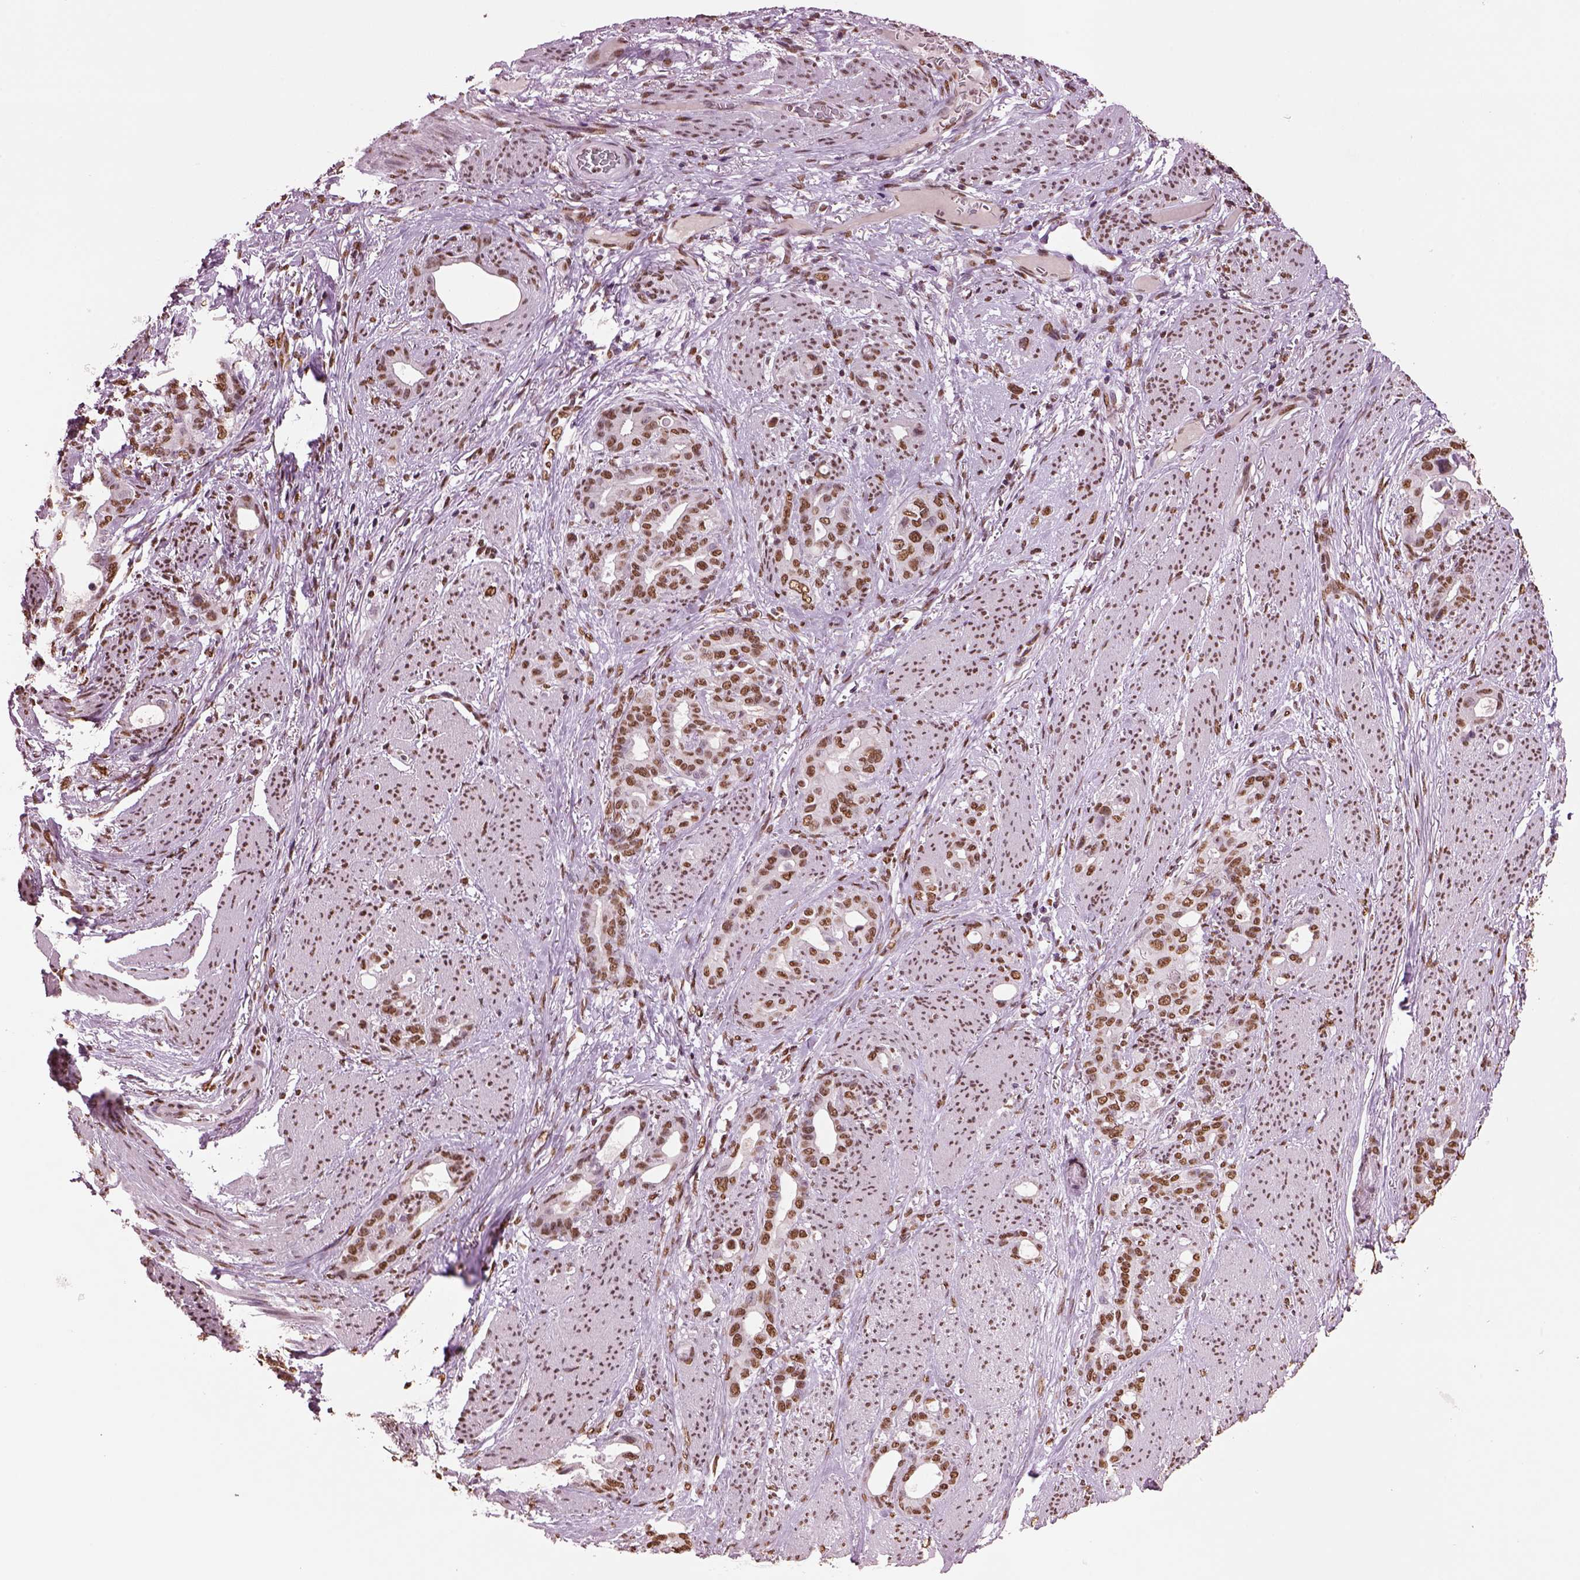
{"staining": {"intensity": "moderate", "quantity": ">75%", "location": "nuclear"}, "tissue": "stomach cancer", "cell_type": "Tumor cells", "image_type": "cancer", "snomed": [{"axis": "morphology", "description": "Normal tissue, NOS"}, {"axis": "morphology", "description": "Adenocarcinoma, NOS"}, {"axis": "topography", "description": "Esophagus"}, {"axis": "topography", "description": "Stomach, upper"}], "caption": "IHC photomicrograph of neoplastic tissue: human stomach adenocarcinoma stained using immunohistochemistry displays medium levels of moderate protein expression localized specifically in the nuclear of tumor cells, appearing as a nuclear brown color.", "gene": "DDX3X", "patient": {"sex": "male", "age": 62}}